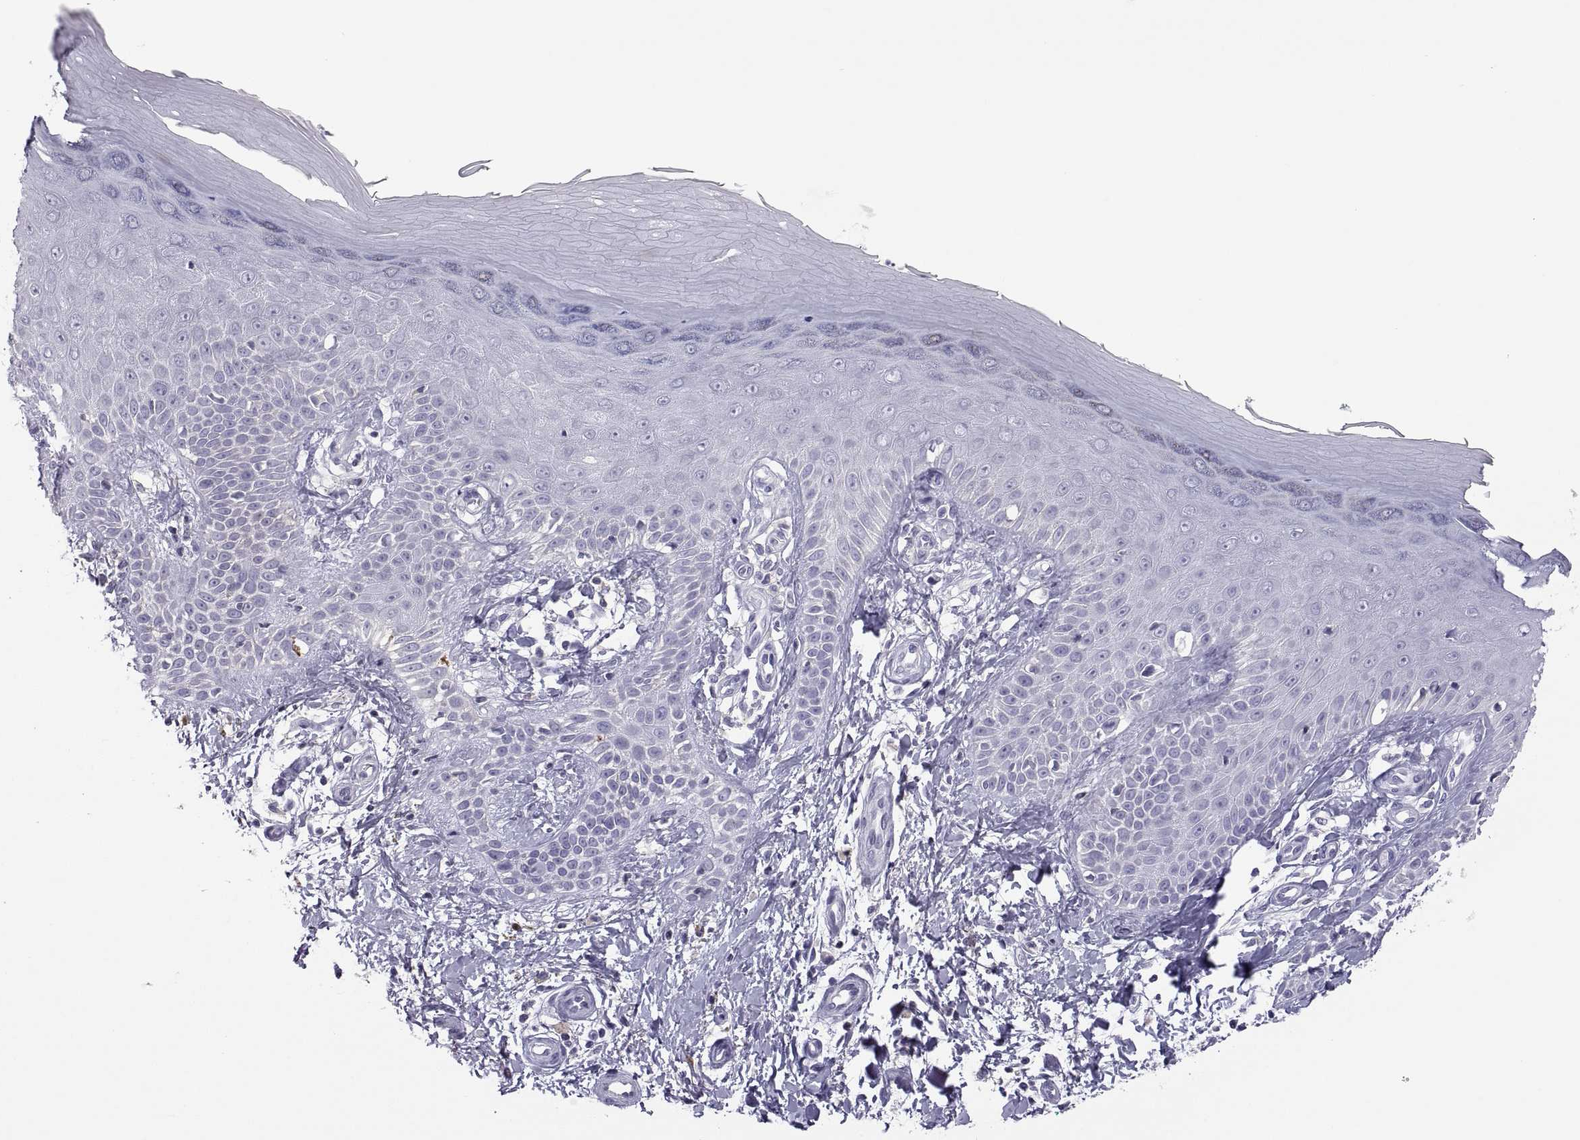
{"staining": {"intensity": "negative", "quantity": "none", "location": "none"}, "tissue": "skin", "cell_type": "Fibroblasts", "image_type": "normal", "snomed": [{"axis": "morphology", "description": "Normal tissue, NOS"}, {"axis": "morphology", "description": "Inflammation, NOS"}, {"axis": "morphology", "description": "Fibrosis, NOS"}, {"axis": "topography", "description": "Skin"}], "caption": "Human skin stained for a protein using immunohistochemistry (IHC) shows no expression in fibroblasts.", "gene": "RGS19", "patient": {"sex": "male", "age": 71}}